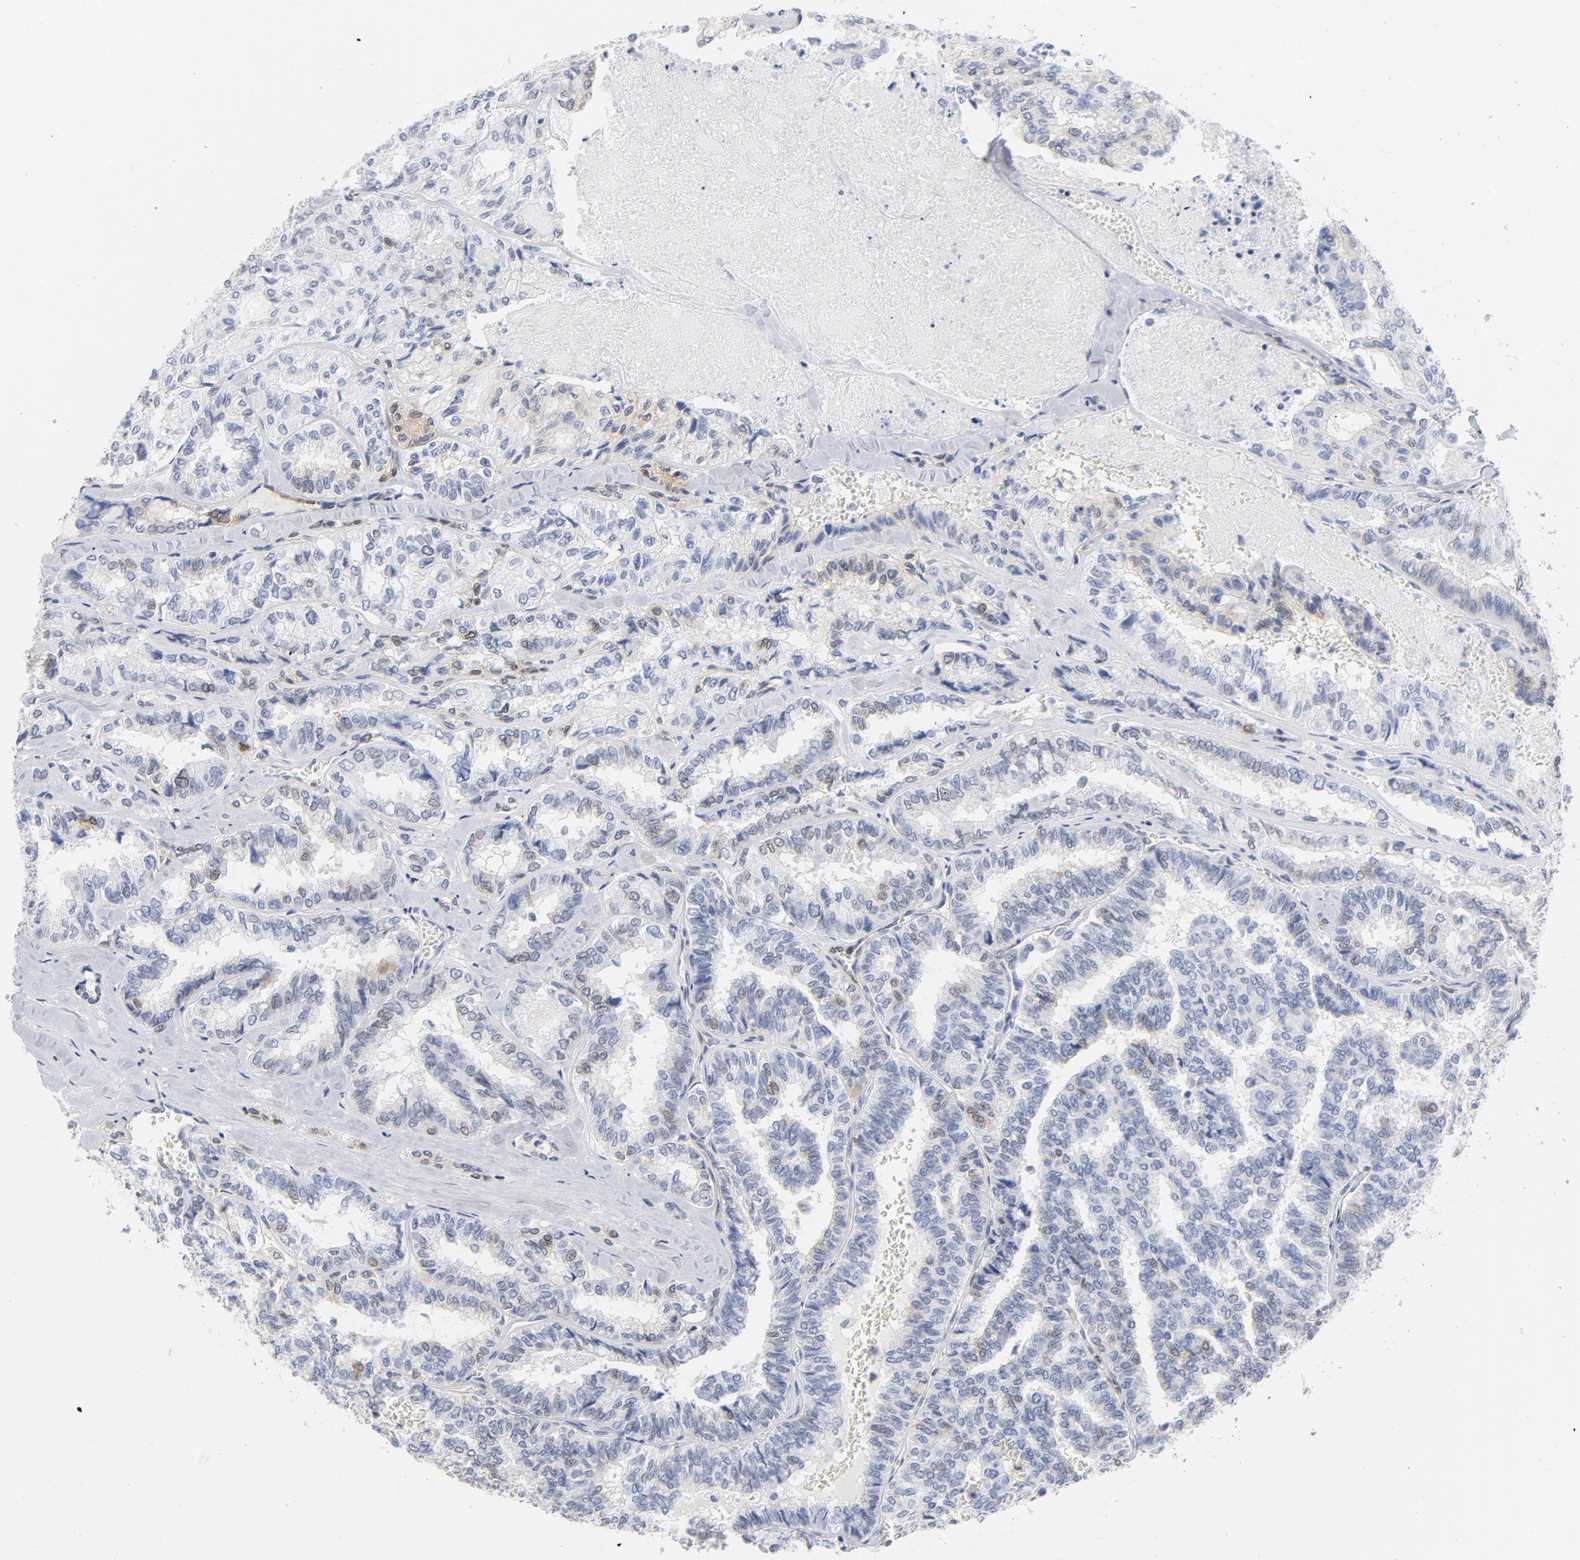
{"staining": {"intensity": "weak", "quantity": "<25%", "location": "nuclear"}, "tissue": "thyroid cancer", "cell_type": "Tumor cells", "image_type": "cancer", "snomed": [{"axis": "morphology", "description": "Papillary adenocarcinoma, NOS"}, {"axis": "topography", "description": "Thyroid gland"}], "caption": "Tumor cells show no significant expression in thyroid cancer.", "gene": "CDKN1B", "patient": {"sex": "female", "age": 35}}